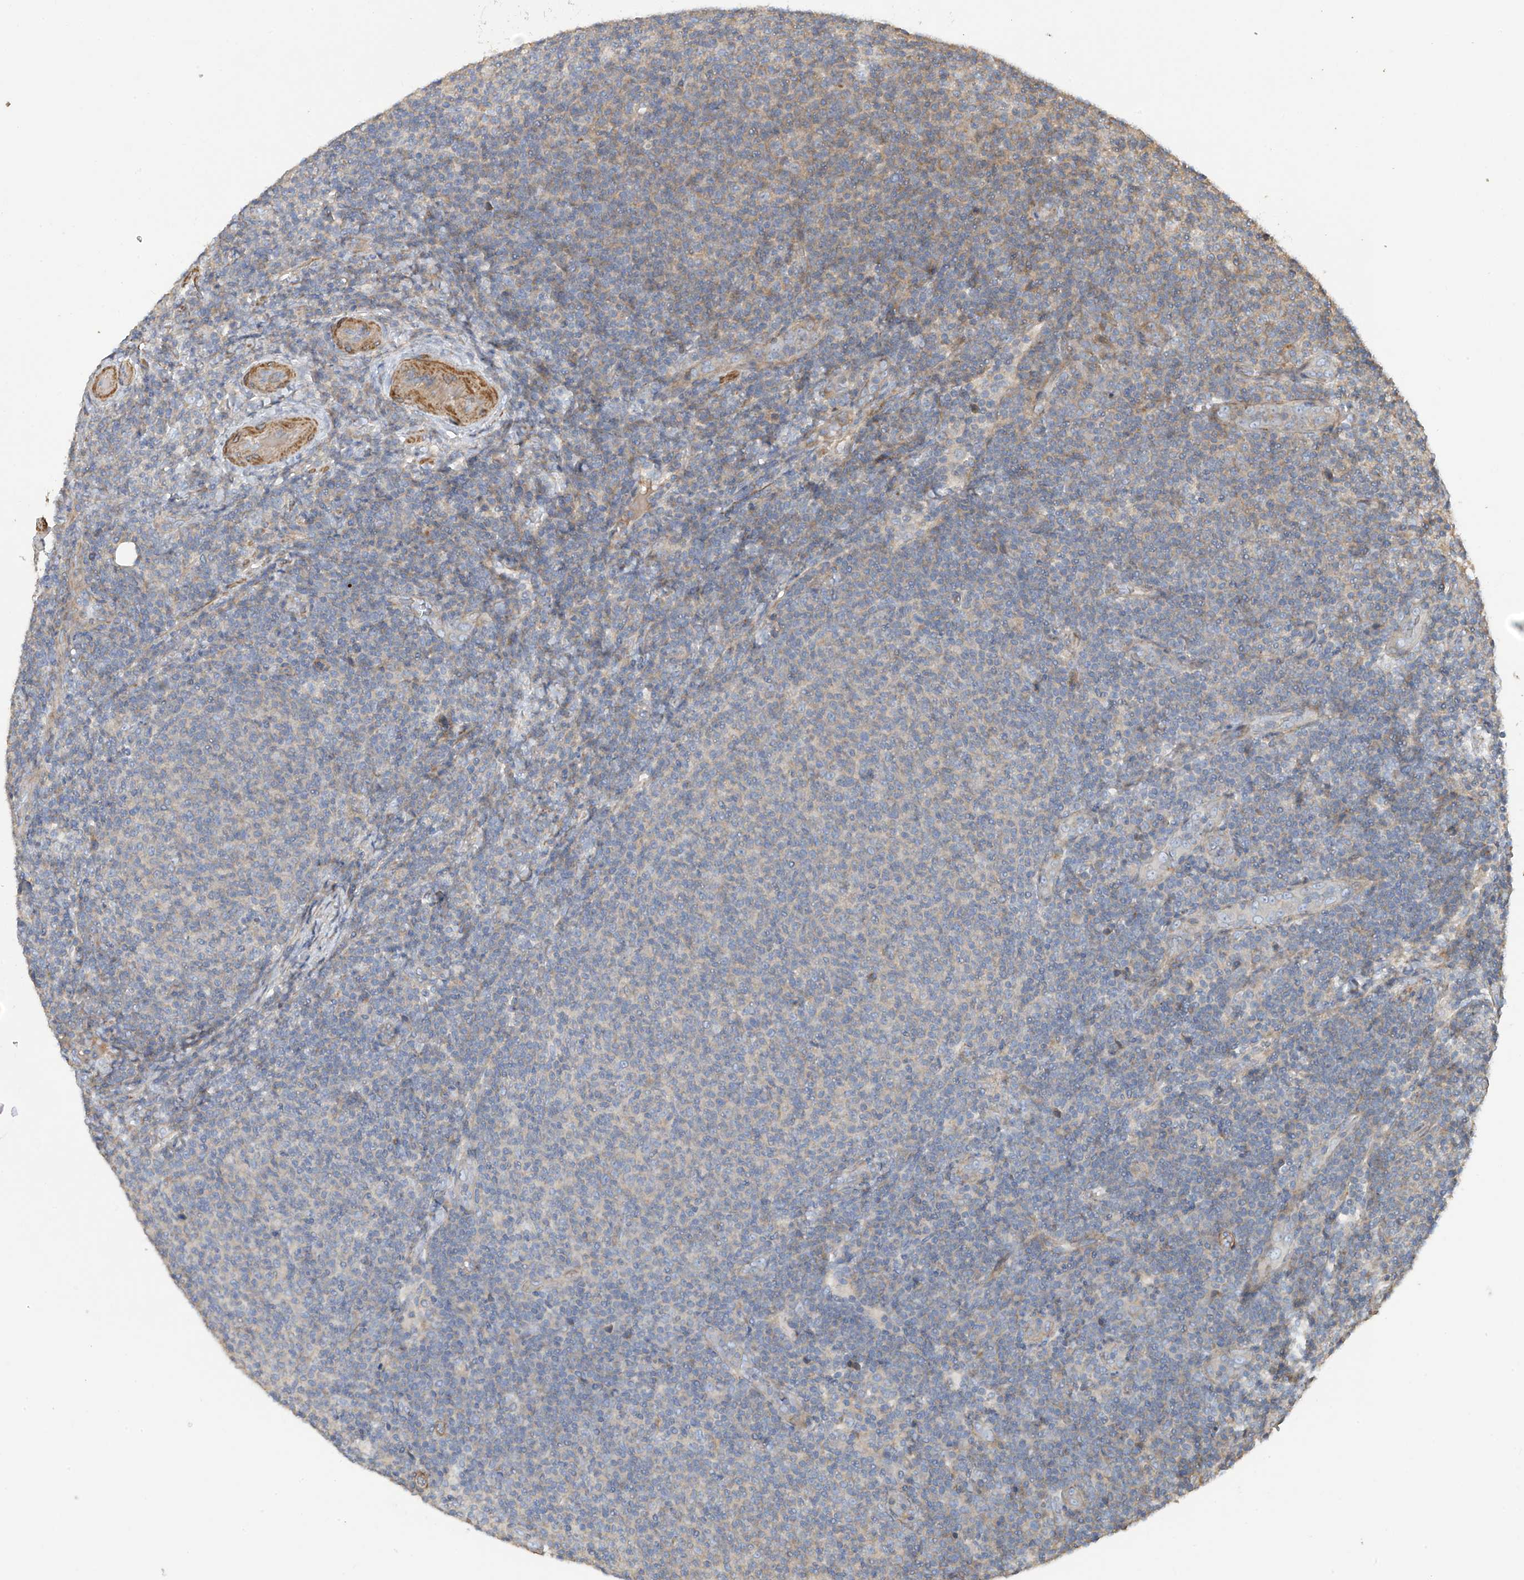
{"staining": {"intensity": "weak", "quantity": "25%-75%", "location": "cytoplasmic/membranous"}, "tissue": "lymphoma", "cell_type": "Tumor cells", "image_type": "cancer", "snomed": [{"axis": "morphology", "description": "Malignant lymphoma, non-Hodgkin's type, Low grade"}, {"axis": "topography", "description": "Lymph node"}], "caption": "Lymphoma stained for a protein (brown) exhibits weak cytoplasmic/membranous positive positivity in about 25%-75% of tumor cells.", "gene": "SLC43A3", "patient": {"sex": "male", "age": 66}}